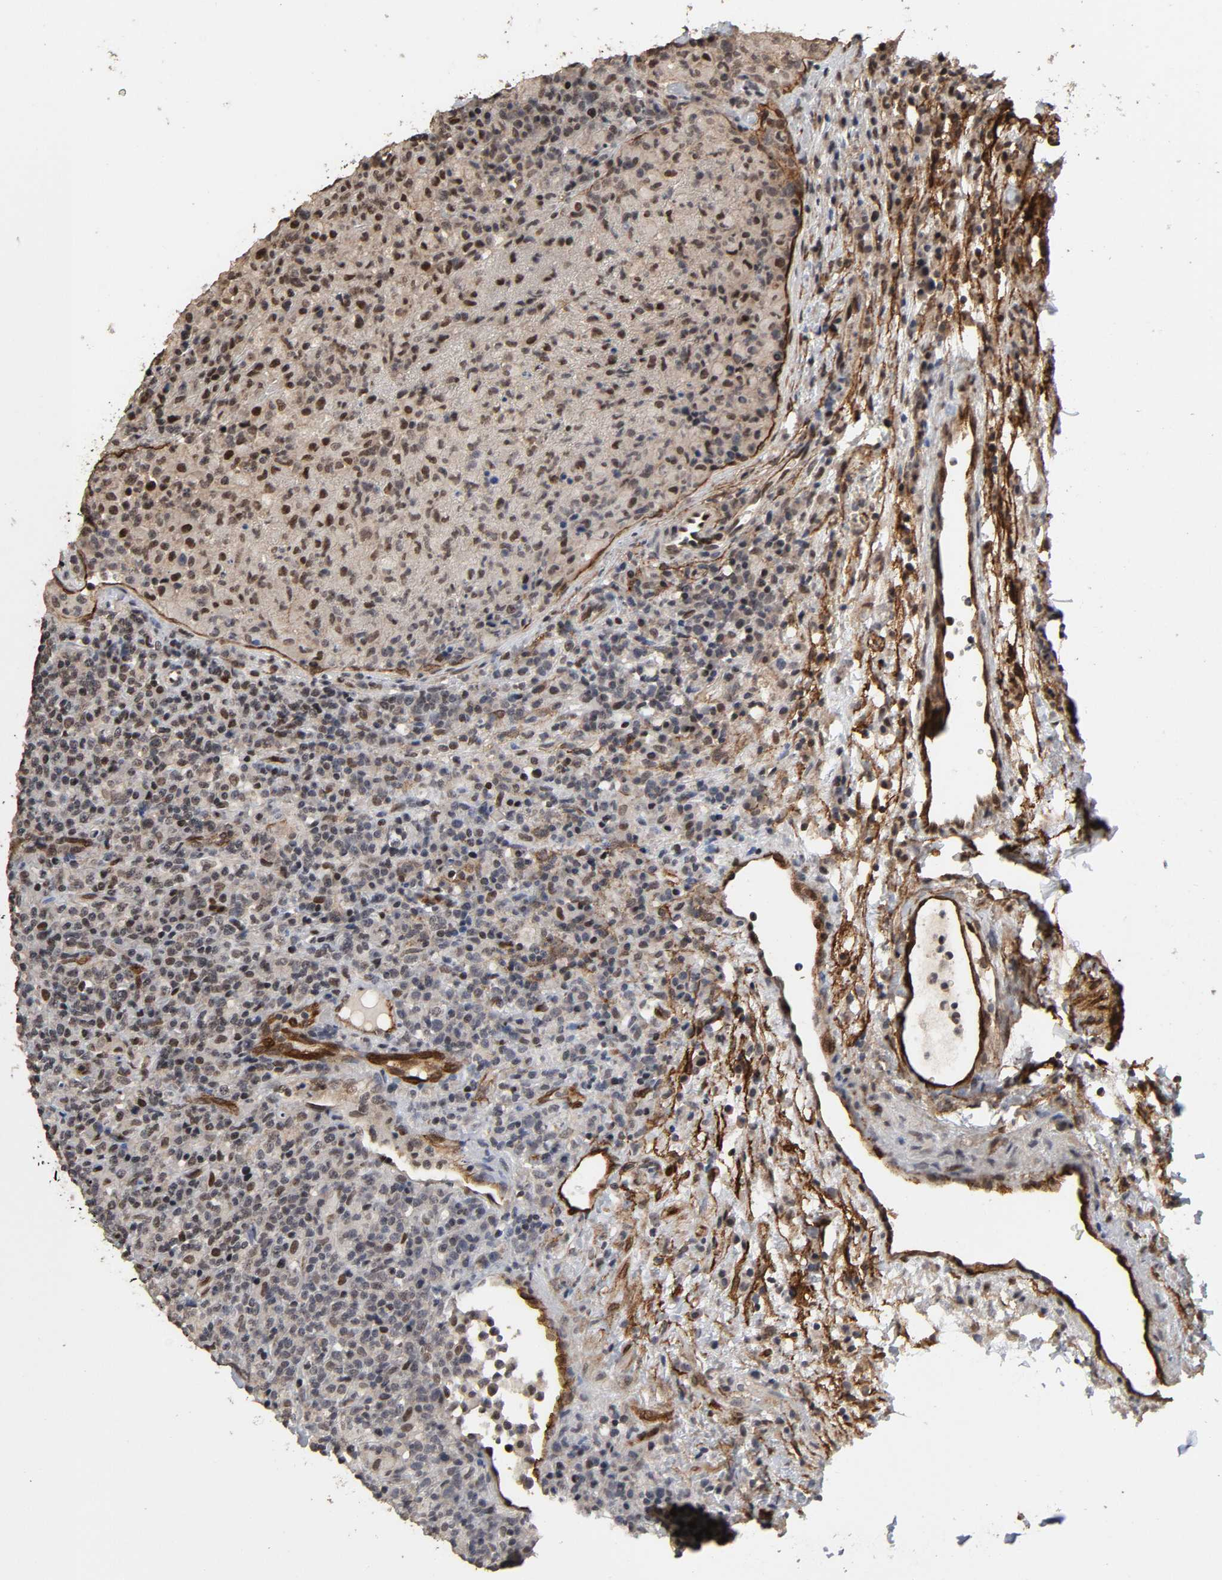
{"staining": {"intensity": "moderate", "quantity": "25%-75%", "location": "cytoplasmic/membranous,nuclear"}, "tissue": "lymphoma", "cell_type": "Tumor cells", "image_type": "cancer", "snomed": [{"axis": "morphology", "description": "Hodgkin's disease, NOS"}, {"axis": "topography", "description": "Lymph node"}], "caption": "Hodgkin's disease was stained to show a protein in brown. There is medium levels of moderate cytoplasmic/membranous and nuclear expression in about 25%-75% of tumor cells.", "gene": "AHNAK2", "patient": {"sex": "male", "age": 65}}